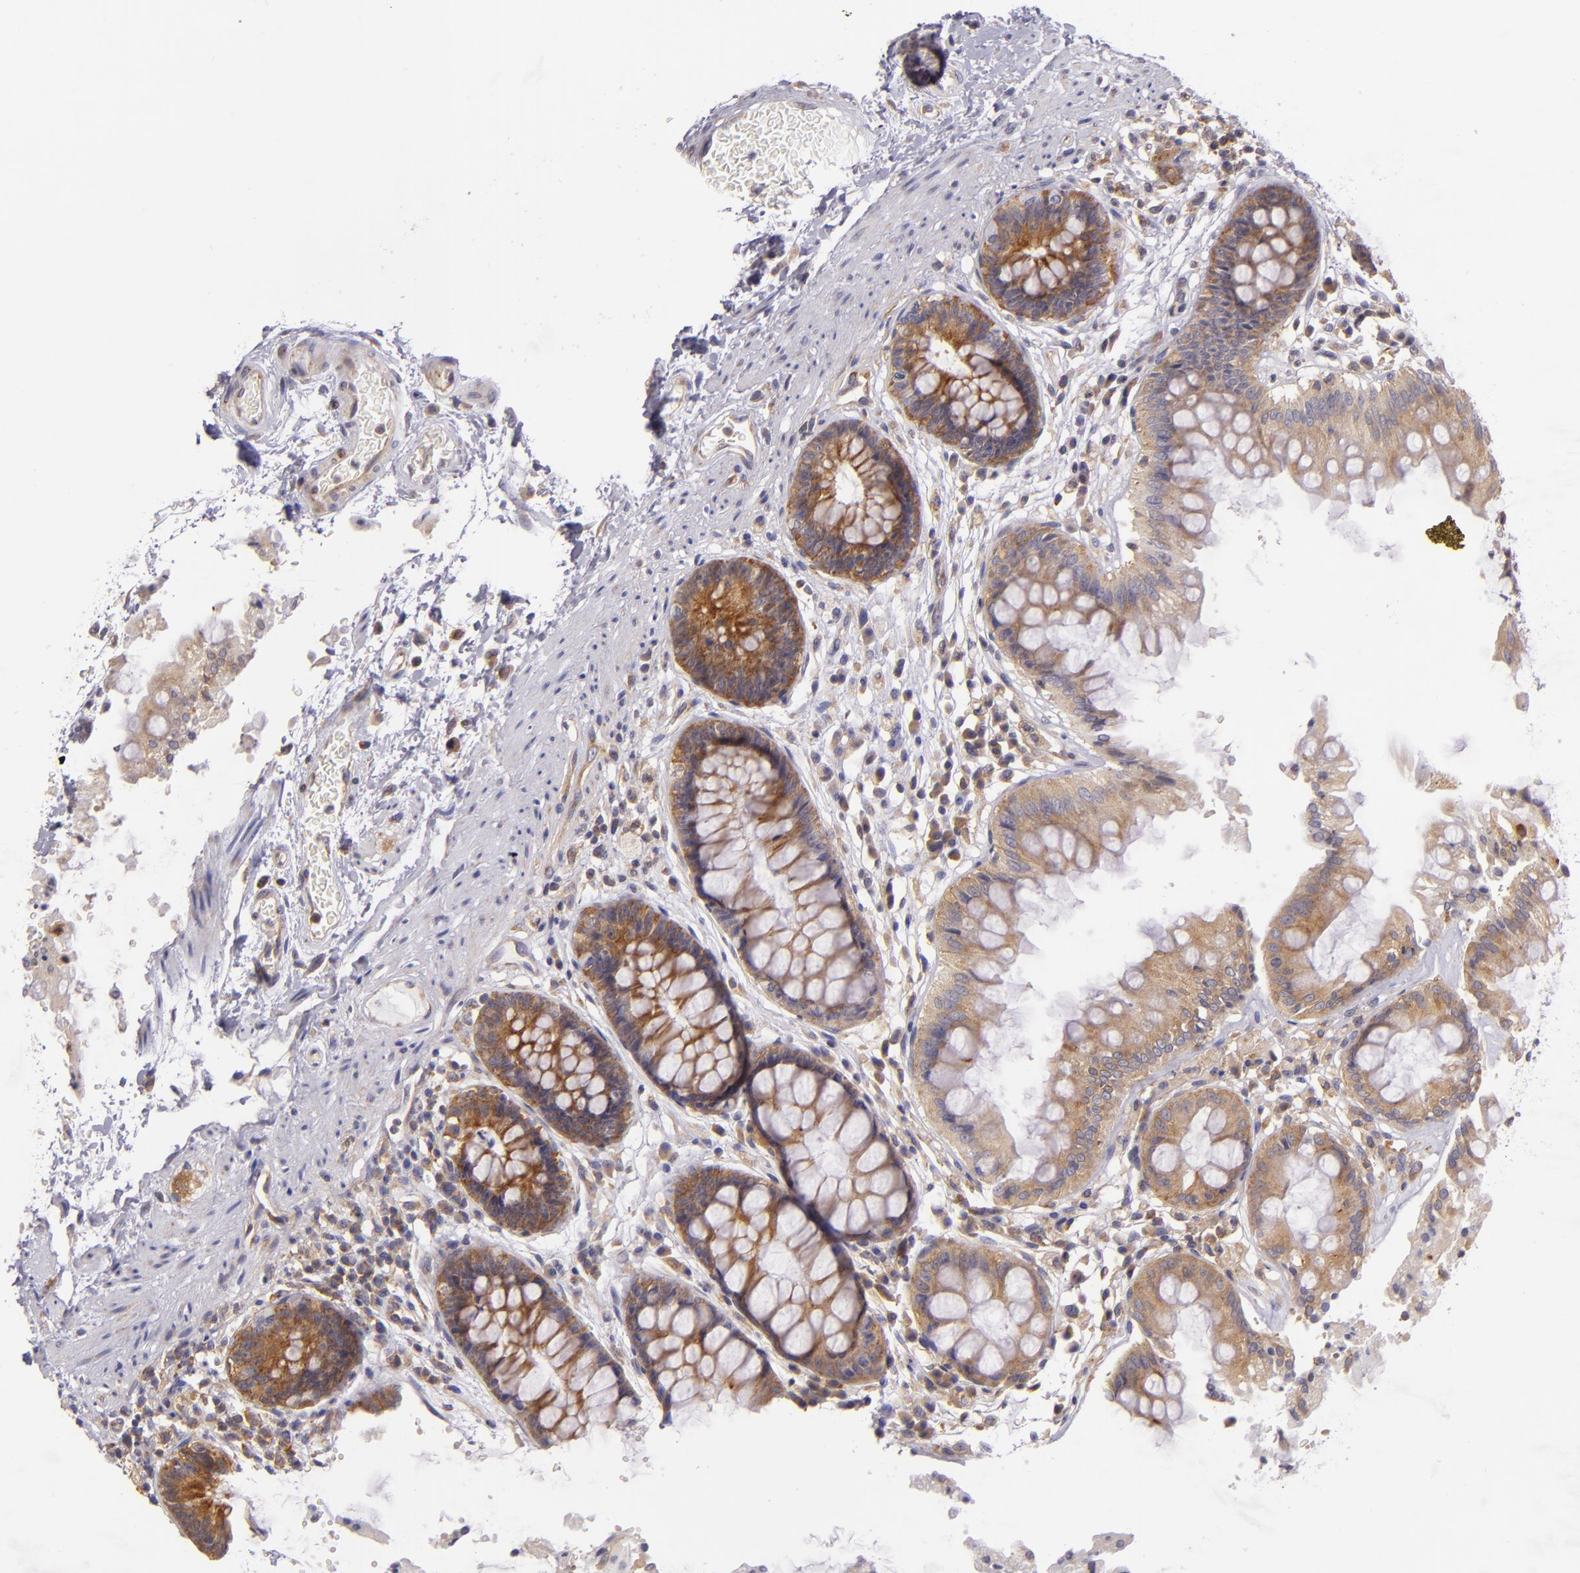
{"staining": {"intensity": "moderate", "quantity": ">75%", "location": "cytoplasmic/membranous"}, "tissue": "rectum", "cell_type": "Glandular cells", "image_type": "normal", "snomed": [{"axis": "morphology", "description": "Normal tissue, NOS"}, {"axis": "topography", "description": "Rectum"}], "caption": "Glandular cells reveal medium levels of moderate cytoplasmic/membranous staining in about >75% of cells in benign human rectum.", "gene": "UPF3B", "patient": {"sex": "female", "age": 46}}